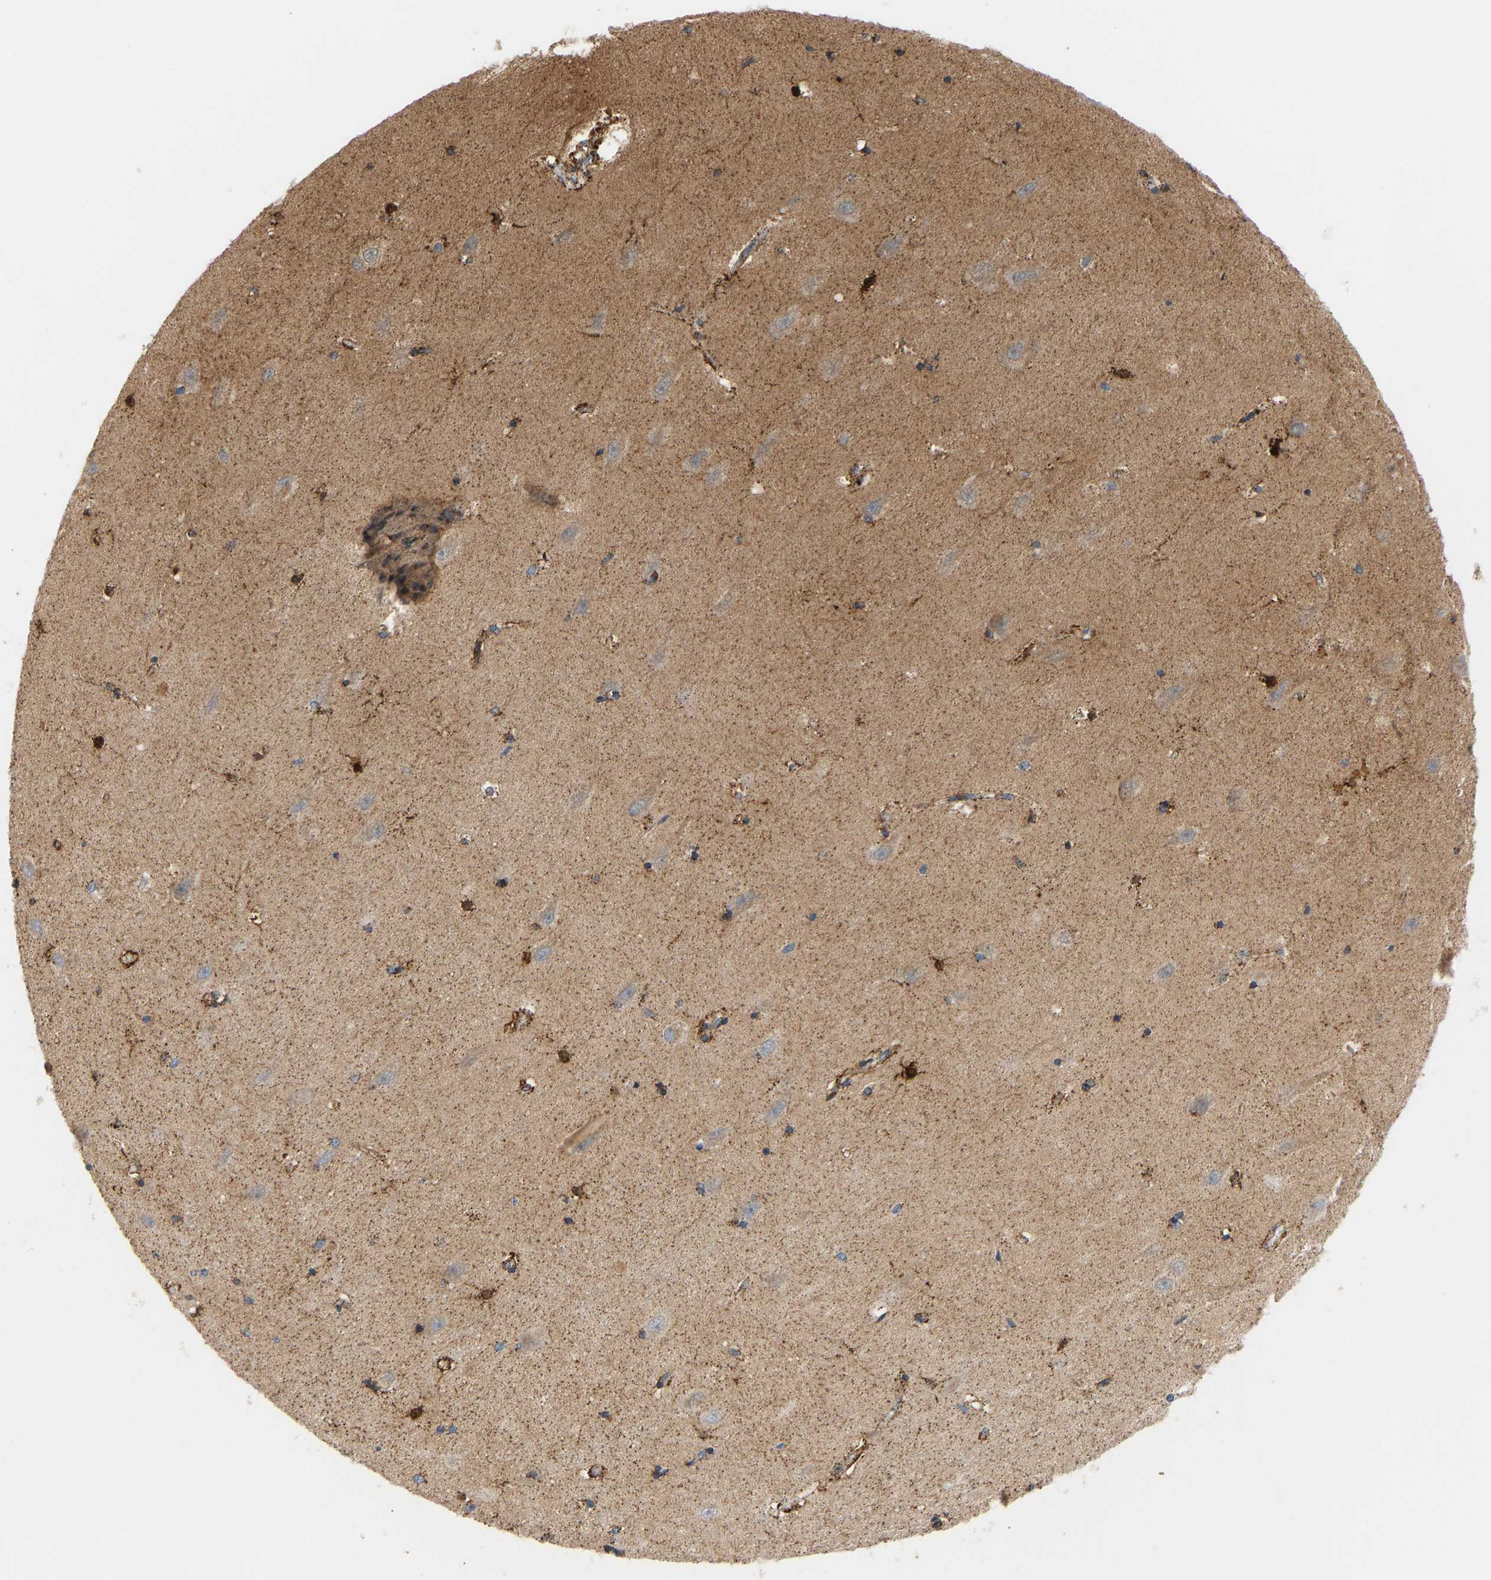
{"staining": {"intensity": "strong", "quantity": ">75%", "location": "cytoplasmic/membranous"}, "tissue": "hippocampus", "cell_type": "Glial cells", "image_type": "normal", "snomed": [{"axis": "morphology", "description": "Normal tissue, NOS"}, {"axis": "topography", "description": "Hippocampus"}], "caption": "A brown stain highlights strong cytoplasmic/membranous expression of a protein in glial cells of unremarkable hippocampus.", "gene": "GPSM2", "patient": {"sex": "male", "age": 45}}